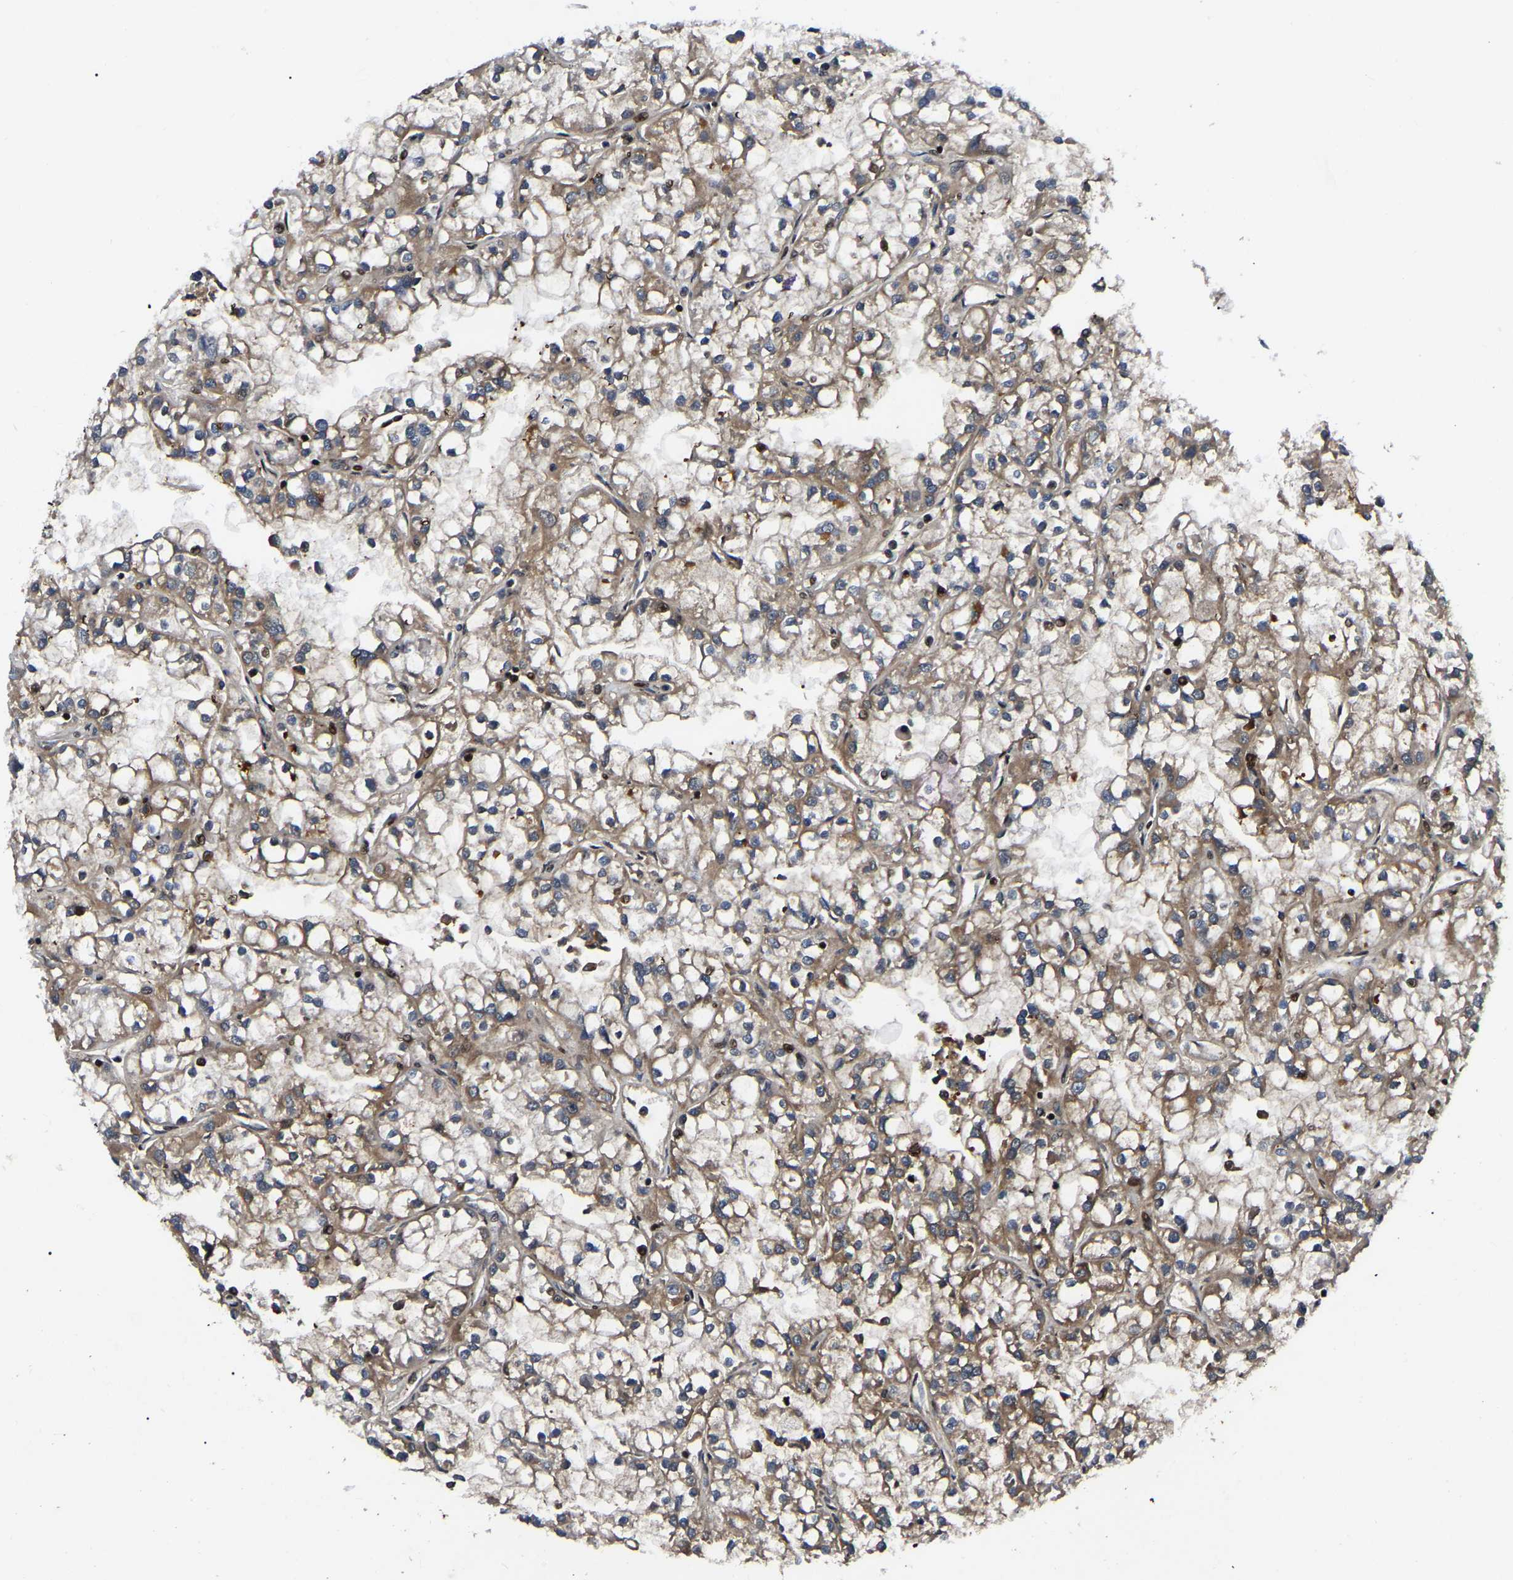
{"staining": {"intensity": "moderate", "quantity": ">75%", "location": "cytoplasmic/membranous"}, "tissue": "renal cancer", "cell_type": "Tumor cells", "image_type": "cancer", "snomed": [{"axis": "morphology", "description": "Adenocarcinoma, NOS"}, {"axis": "topography", "description": "Kidney"}], "caption": "Immunohistochemical staining of renal adenocarcinoma exhibits moderate cytoplasmic/membranous protein positivity in about >75% of tumor cells. Ihc stains the protein of interest in brown and the nuclei are stained blue.", "gene": "TRIM35", "patient": {"sex": "female", "age": 52}}